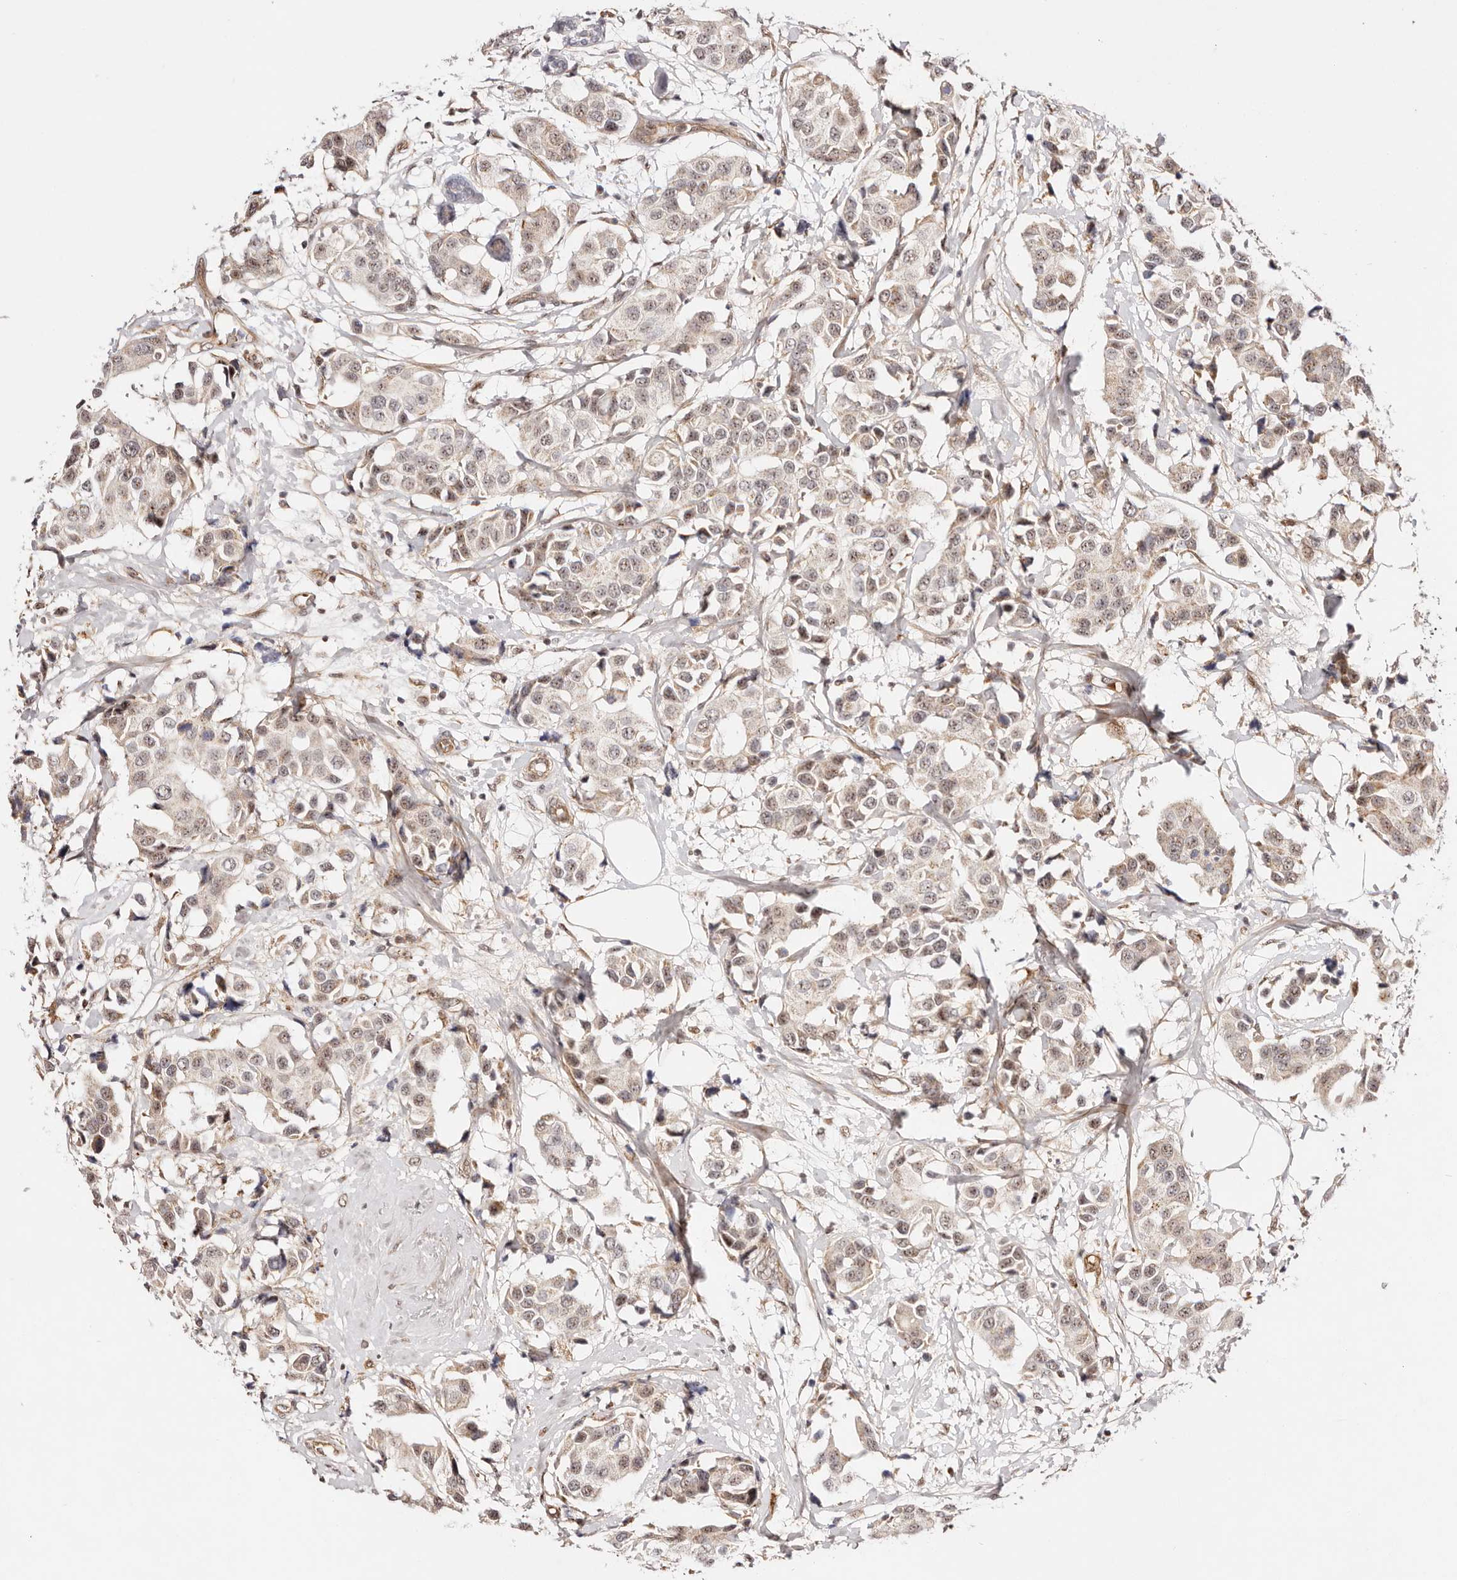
{"staining": {"intensity": "weak", "quantity": ">75%", "location": "nuclear"}, "tissue": "breast cancer", "cell_type": "Tumor cells", "image_type": "cancer", "snomed": [{"axis": "morphology", "description": "Normal tissue, NOS"}, {"axis": "morphology", "description": "Duct carcinoma"}, {"axis": "topography", "description": "Breast"}], "caption": "A histopathology image of human infiltrating ductal carcinoma (breast) stained for a protein shows weak nuclear brown staining in tumor cells.", "gene": "WRN", "patient": {"sex": "female", "age": 39}}